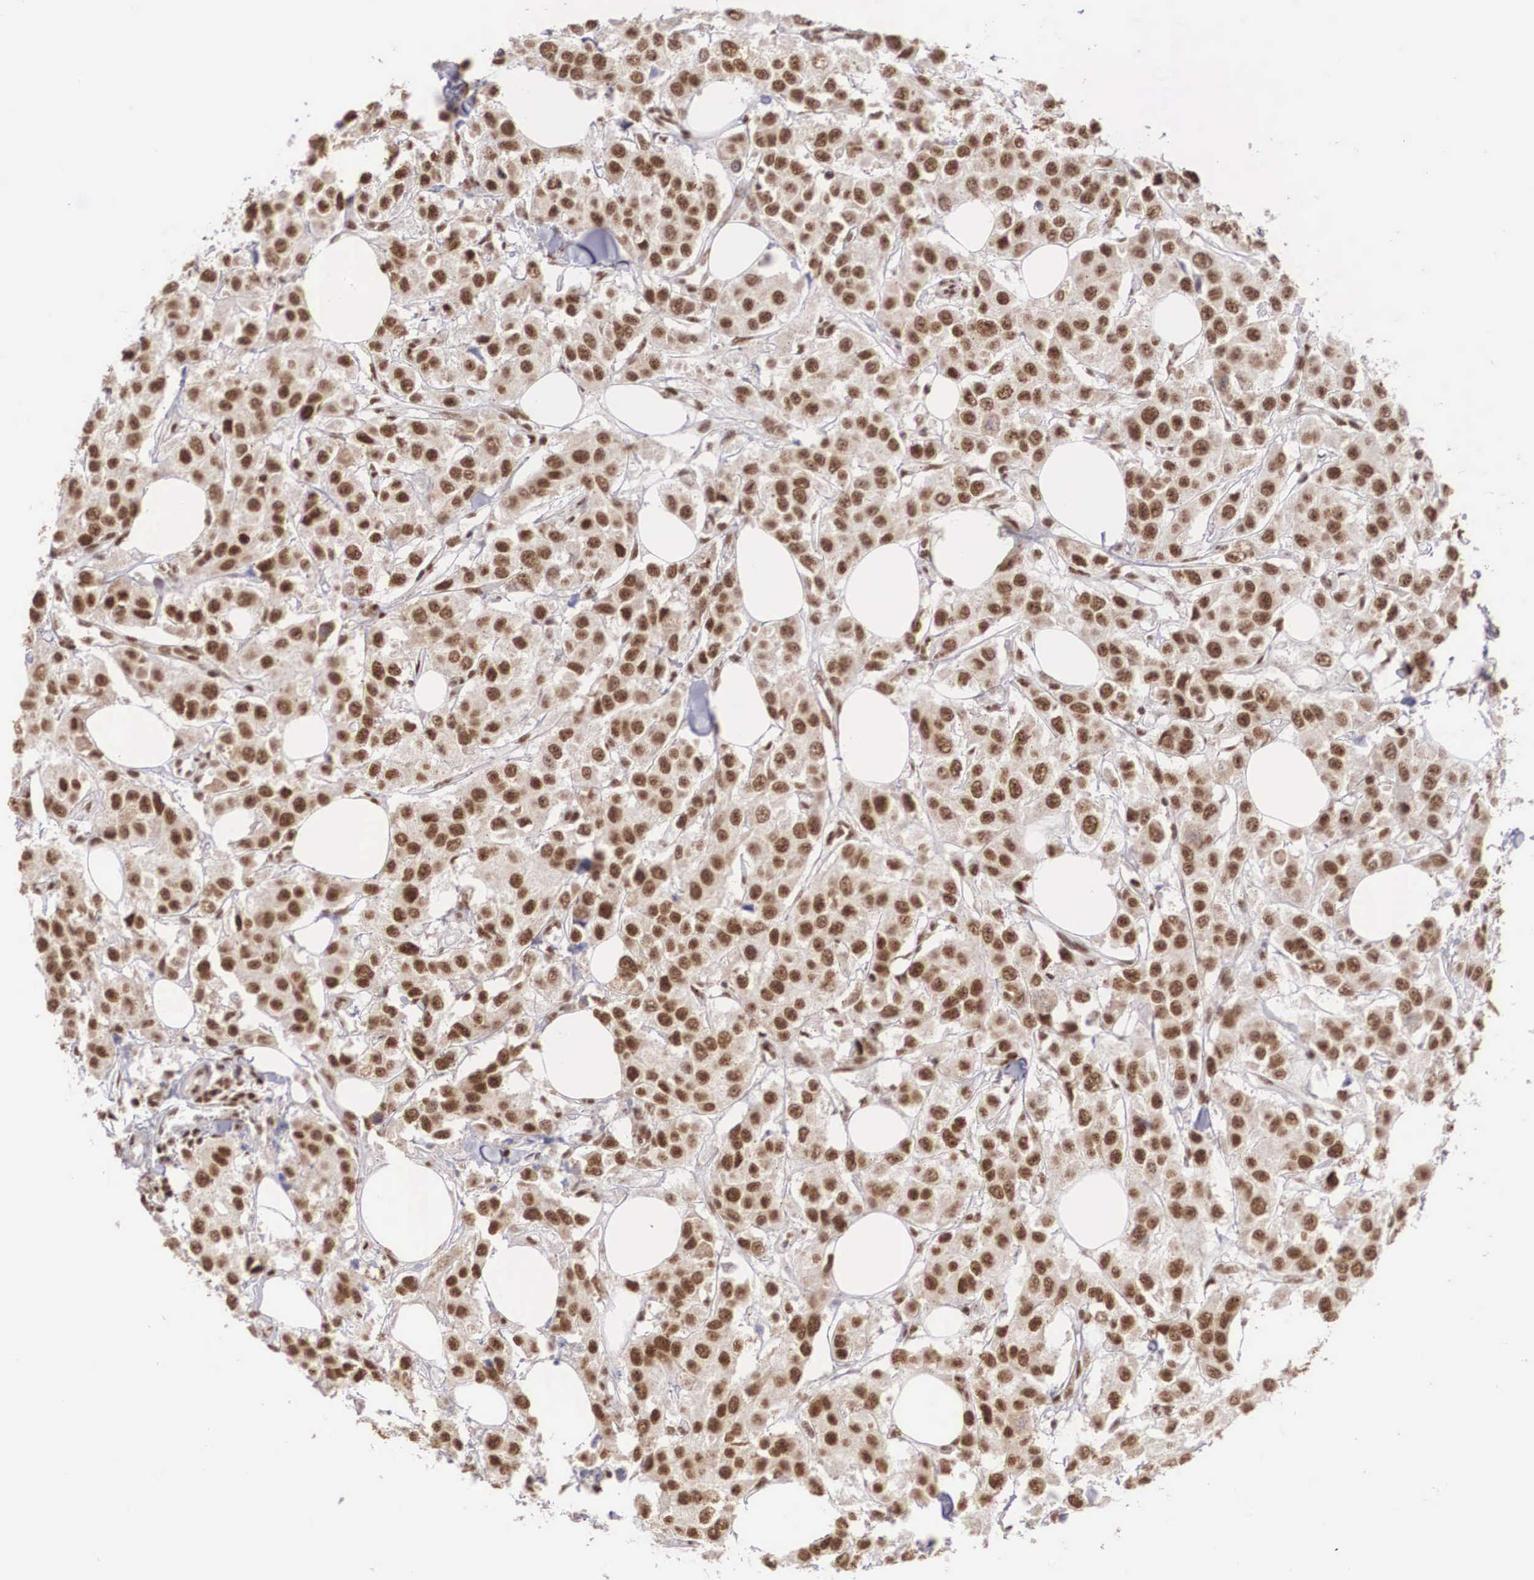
{"staining": {"intensity": "strong", "quantity": ">75%", "location": "nuclear"}, "tissue": "breast cancer", "cell_type": "Tumor cells", "image_type": "cancer", "snomed": [{"axis": "morphology", "description": "Duct carcinoma"}, {"axis": "topography", "description": "Breast"}], "caption": "Strong nuclear positivity is present in approximately >75% of tumor cells in intraductal carcinoma (breast).", "gene": "HTATSF1", "patient": {"sex": "female", "age": 58}}